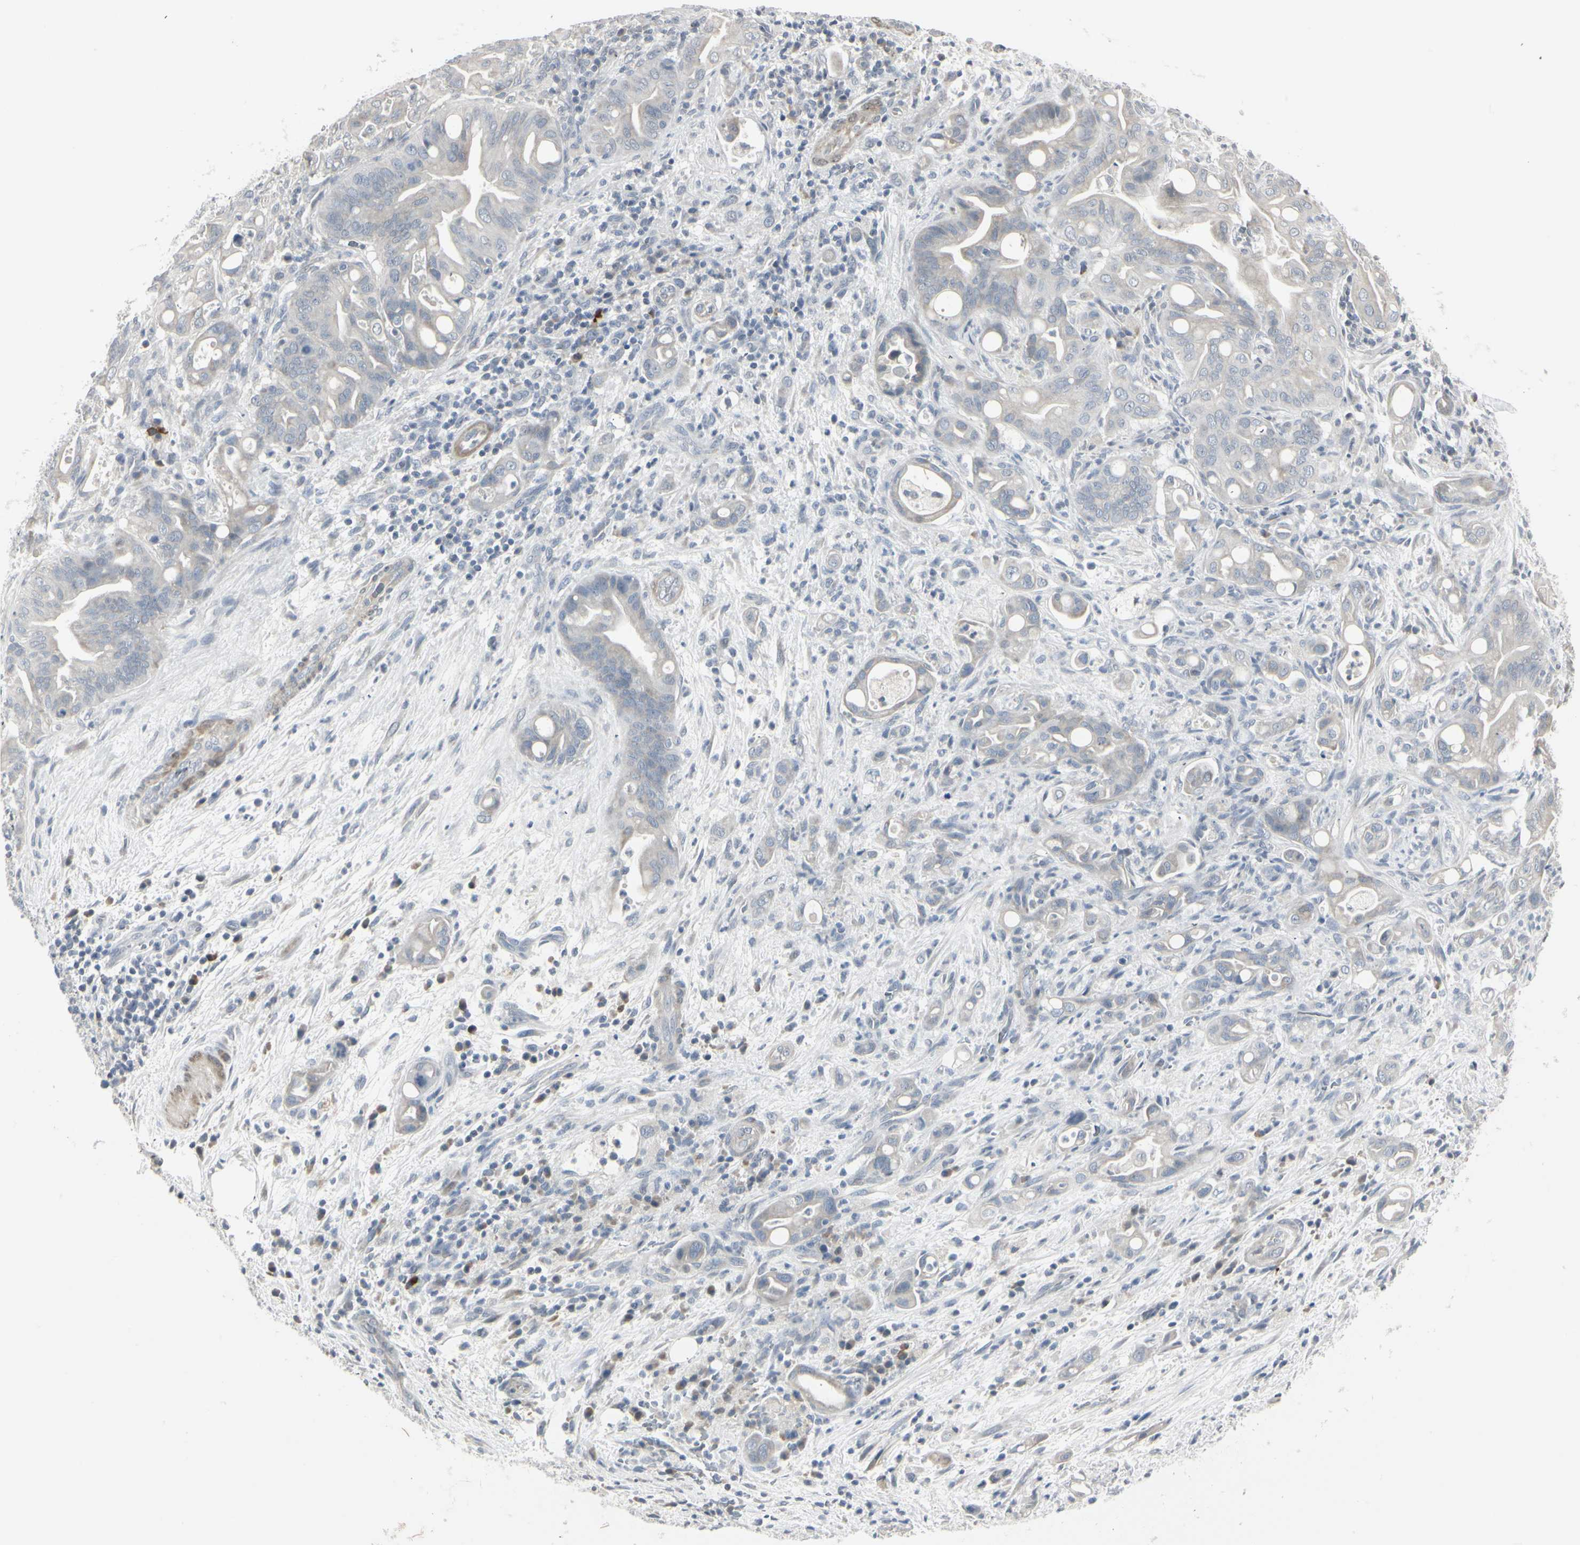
{"staining": {"intensity": "weak", "quantity": "<25%", "location": "cytoplasmic/membranous"}, "tissue": "liver cancer", "cell_type": "Tumor cells", "image_type": "cancer", "snomed": [{"axis": "morphology", "description": "Cholangiocarcinoma"}, {"axis": "topography", "description": "Liver"}], "caption": "Immunohistochemistry histopathology image of neoplastic tissue: human cholangiocarcinoma (liver) stained with DAB (3,3'-diaminobenzidine) displays no significant protein staining in tumor cells.", "gene": "DMPK", "patient": {"sex": "female", "age": 68}}